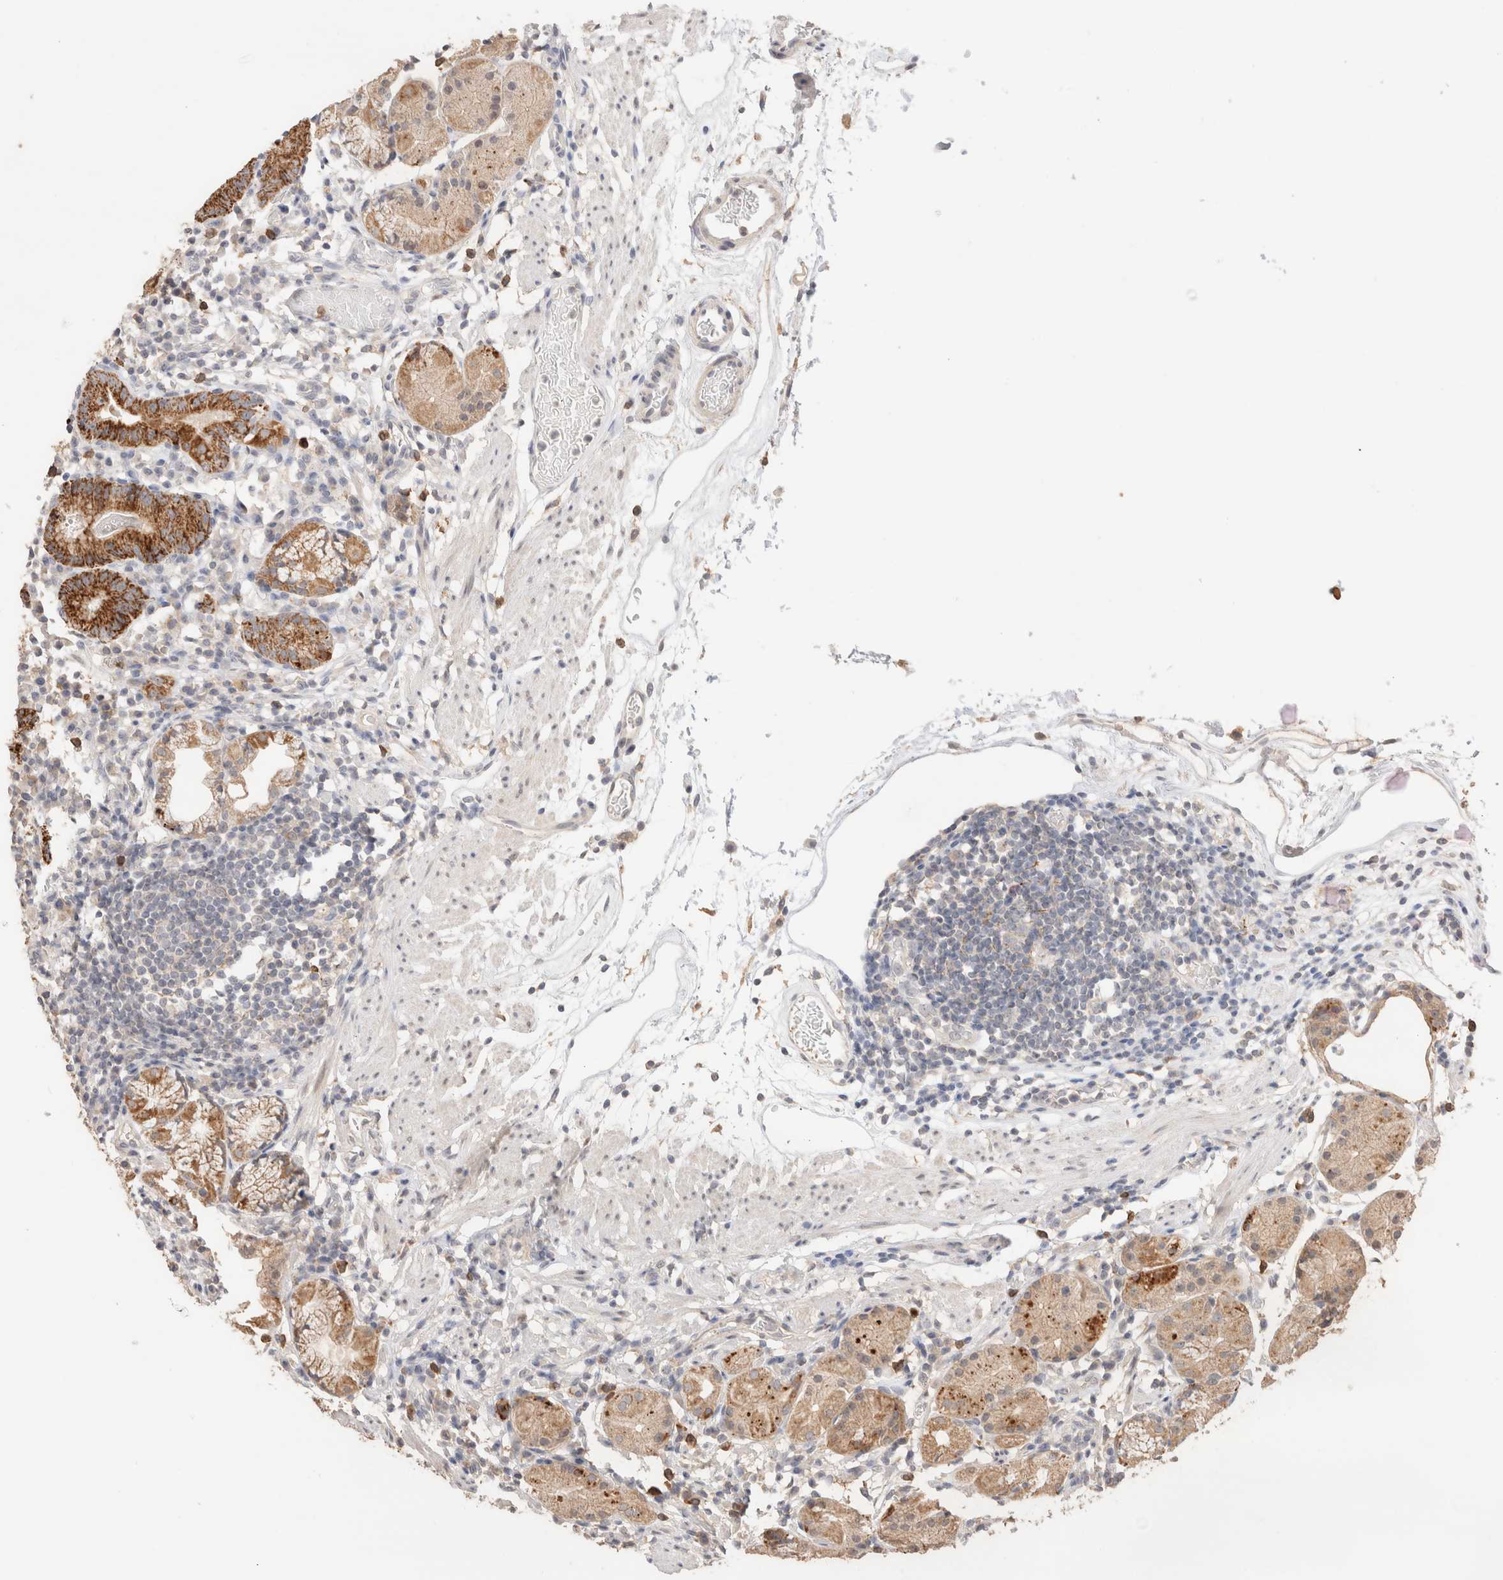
{"staining": {"intensity": "strong", "quantity": ">75%", "location": "cytoplasmic/membranous"}, "tissue": "stomach", "cell_type": "Glandular cells", "image_type": "normal", "snomed": [{"axis": "morphology", "description": "Normal tissue, NOS"}, {"axis": "topography", "description": "Stomach"}, {"axis": "topography", "description": "Stomach, lower"}], "caption": "Protein analysis of benign stomach demonstrates strong cytoplasmic/membranous staining in about >75% of glandular cells.", "gene": "TRIM41", "patient": {"sex": "female", "age": 75}}